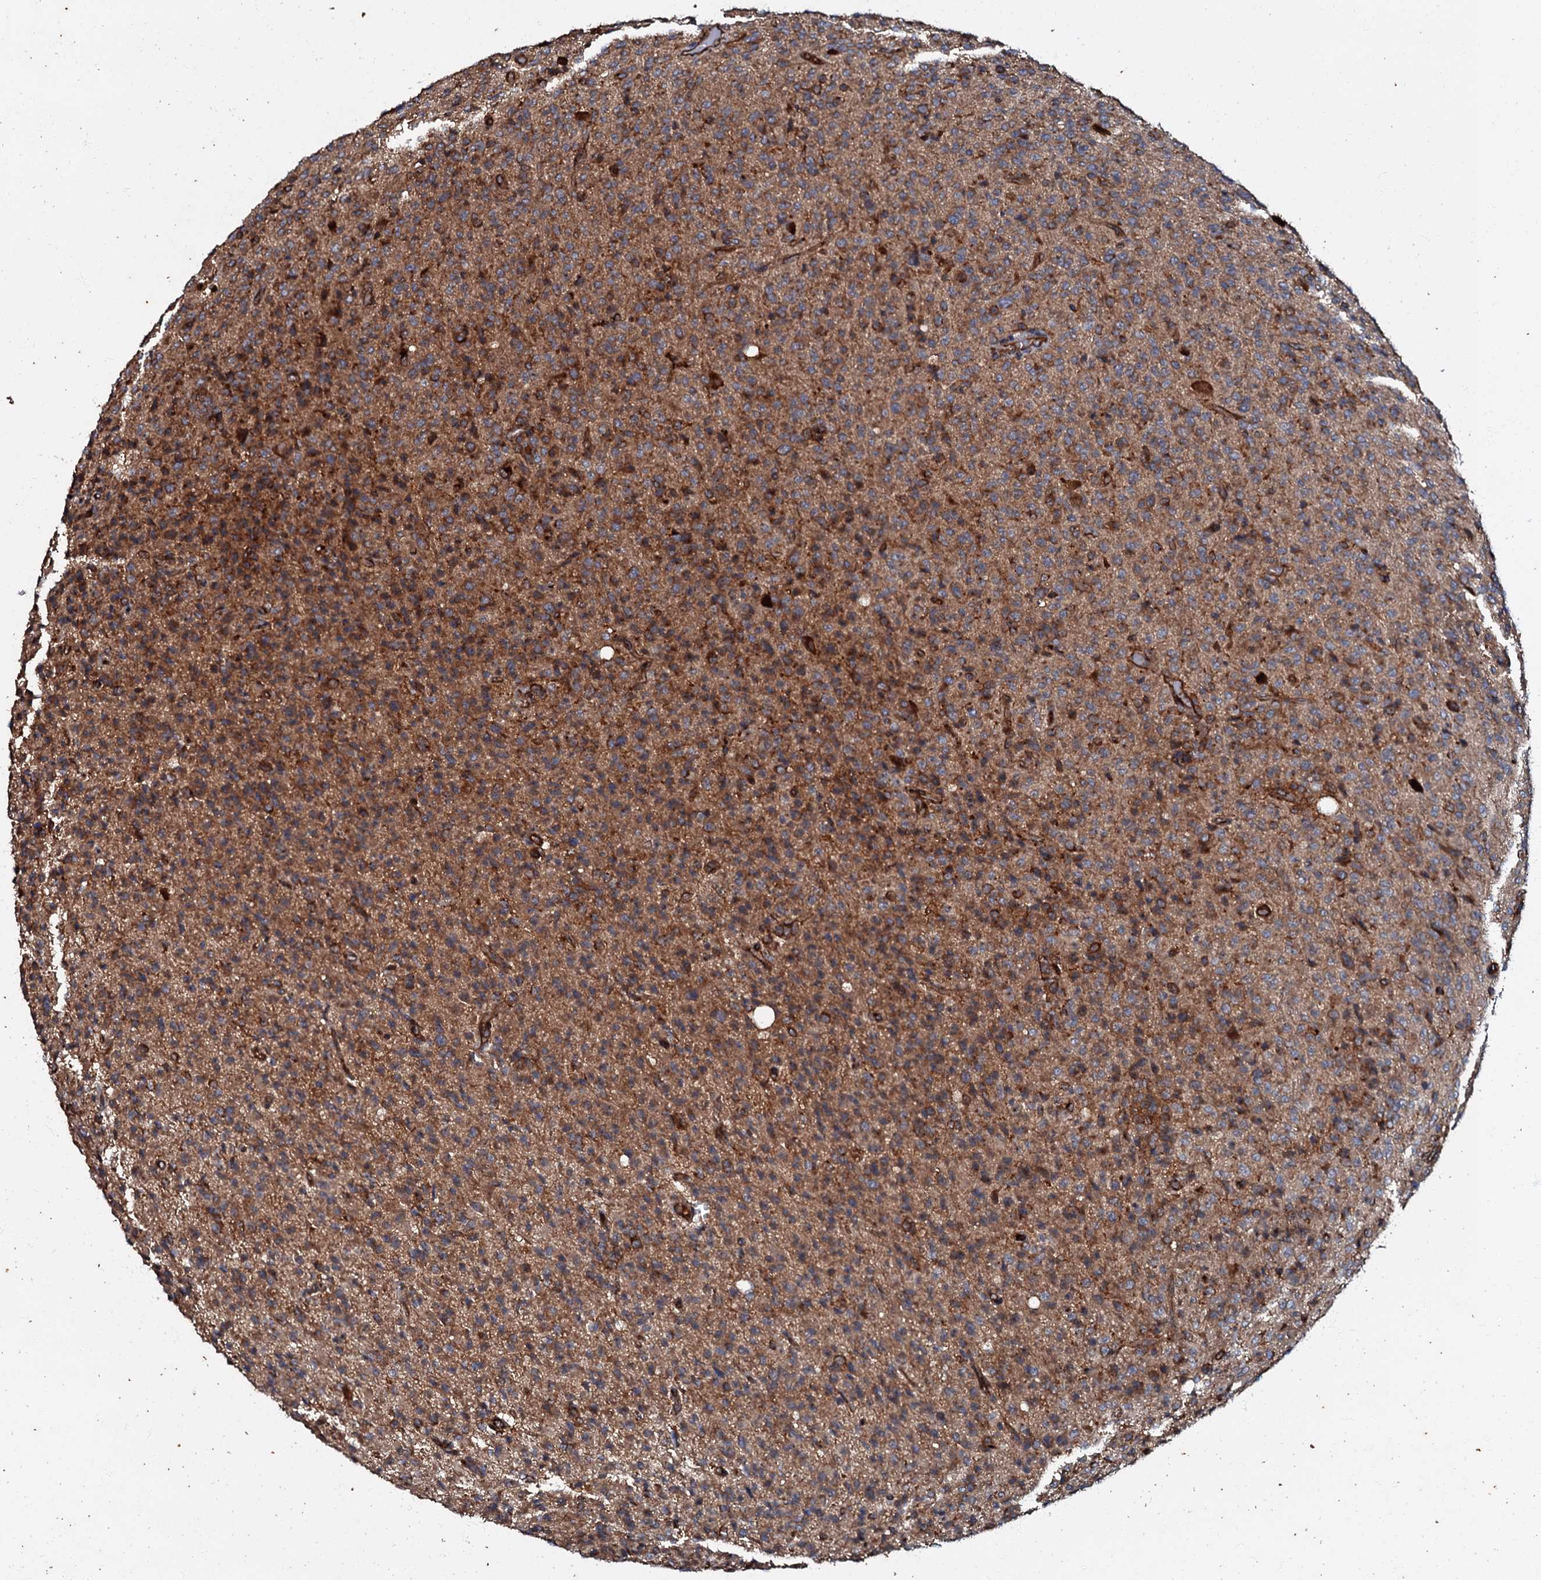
{"staining": {"intensity": "moderate", "quantity": ">75%", "location": "cytoplasmic/membranous"}, "tissue": "glioma", "cell_type": "Tumor cells", "image_type": "cancer", "snomed": [{"axis": "morphology", "description": "Glioma, malignant, High grade"}, {"axis": "topography", "description": "Brain"}], "caption": "The histopathology image demonstrates immunohistochemical staining of glioma. There is moderate cytoplasmic/membranous positivity is appreciated in approximately >75% of tumor cells.", "gene": "BLOC1S6", "patient": {"sex": "female", "age": 57}}